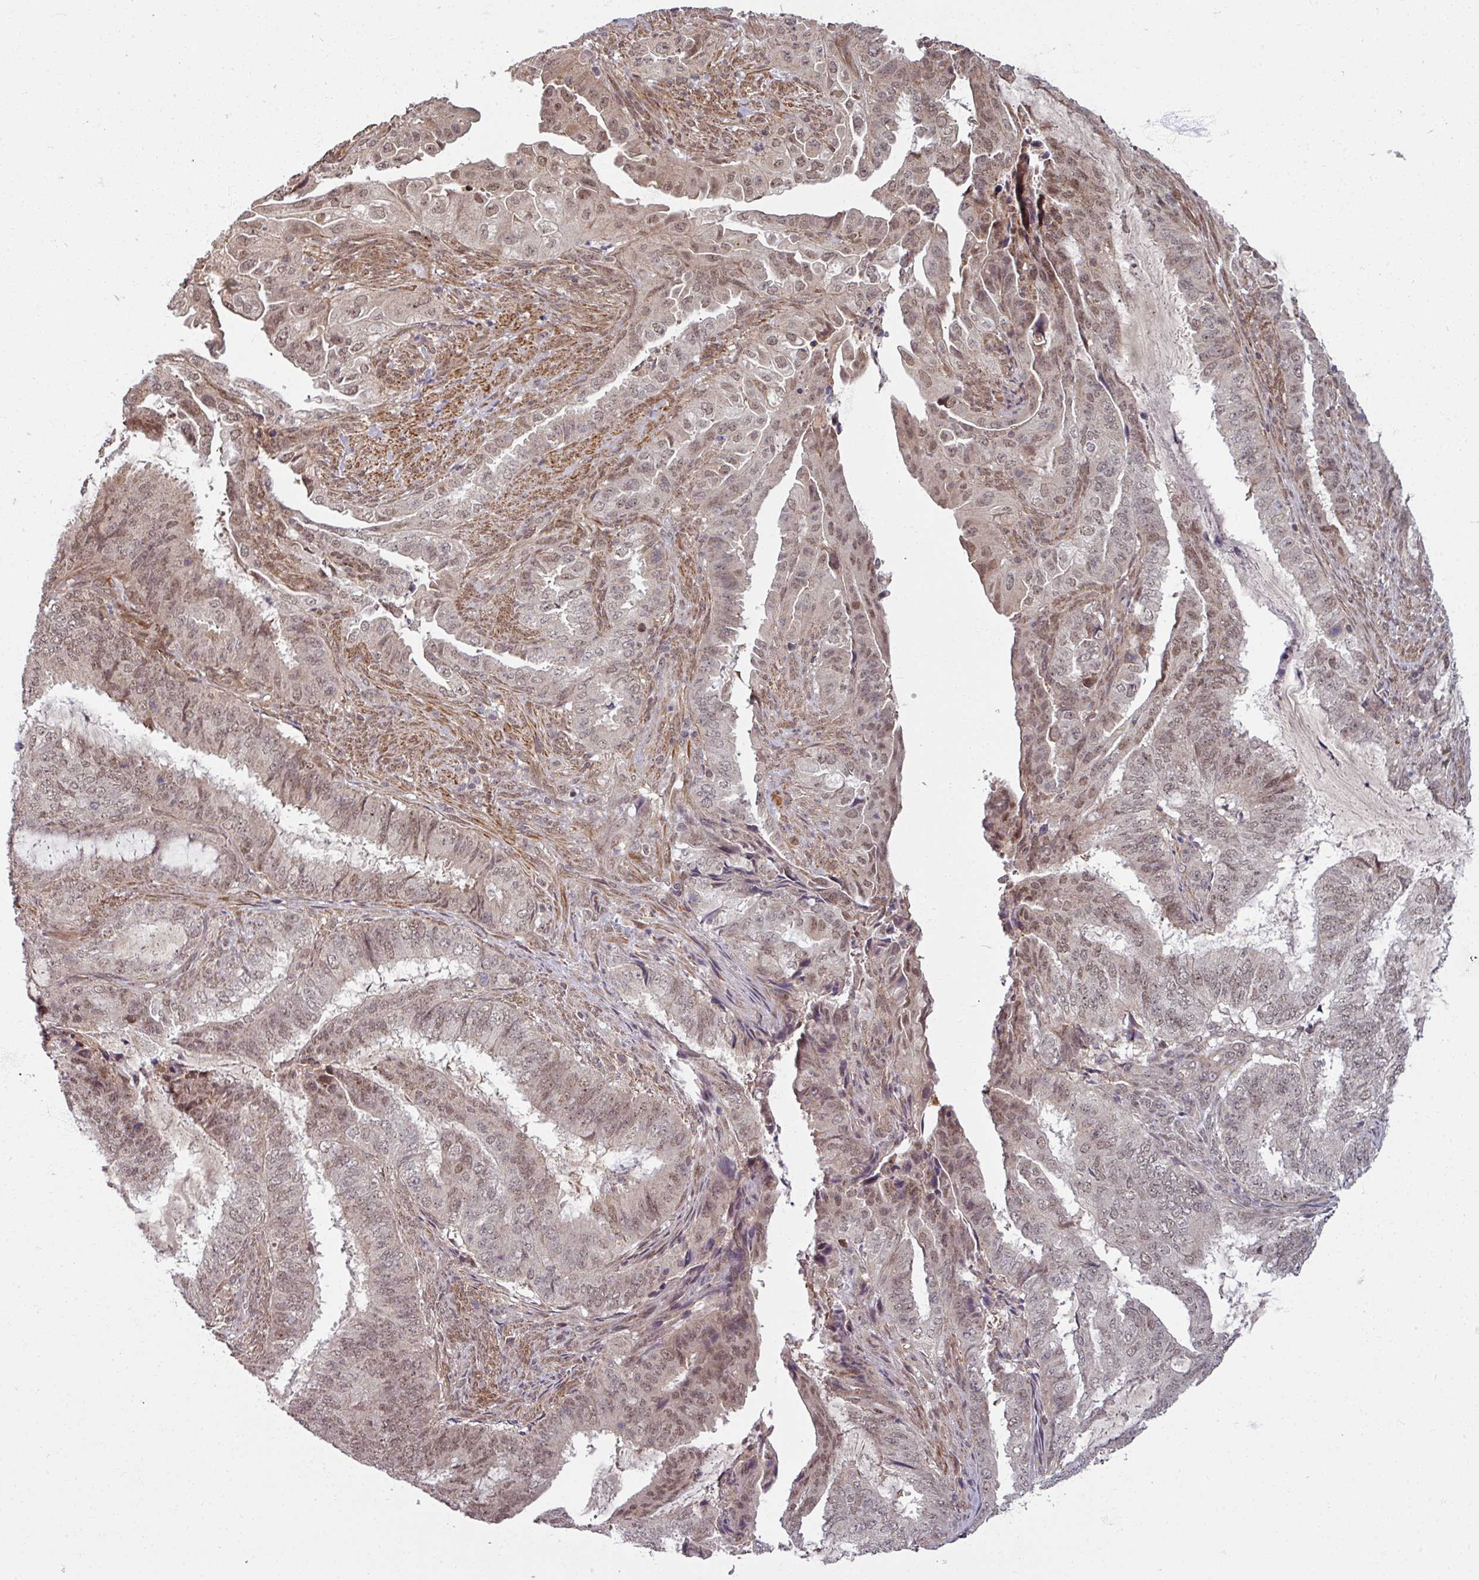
{"staining": {"intensity": "moderate", "quantity": ">75%", "location": "nuclear"}, "tissue": "endometrial cancer", "cell_type": "Tumor cells", "image_type": "cancer", "snomed": [{"axis": "morphology", "description": "Adenocarcinoma, NOS"}, {"axis": "topography", "description": "Endometrium"}], "caption": "This is an image of IHC staining of endometrial adenocarcinoma, which shows moderate expression in the nuclear of tumor cells.", "gene": "SWI5", "patient": {"sex": "female", "age": 51}}